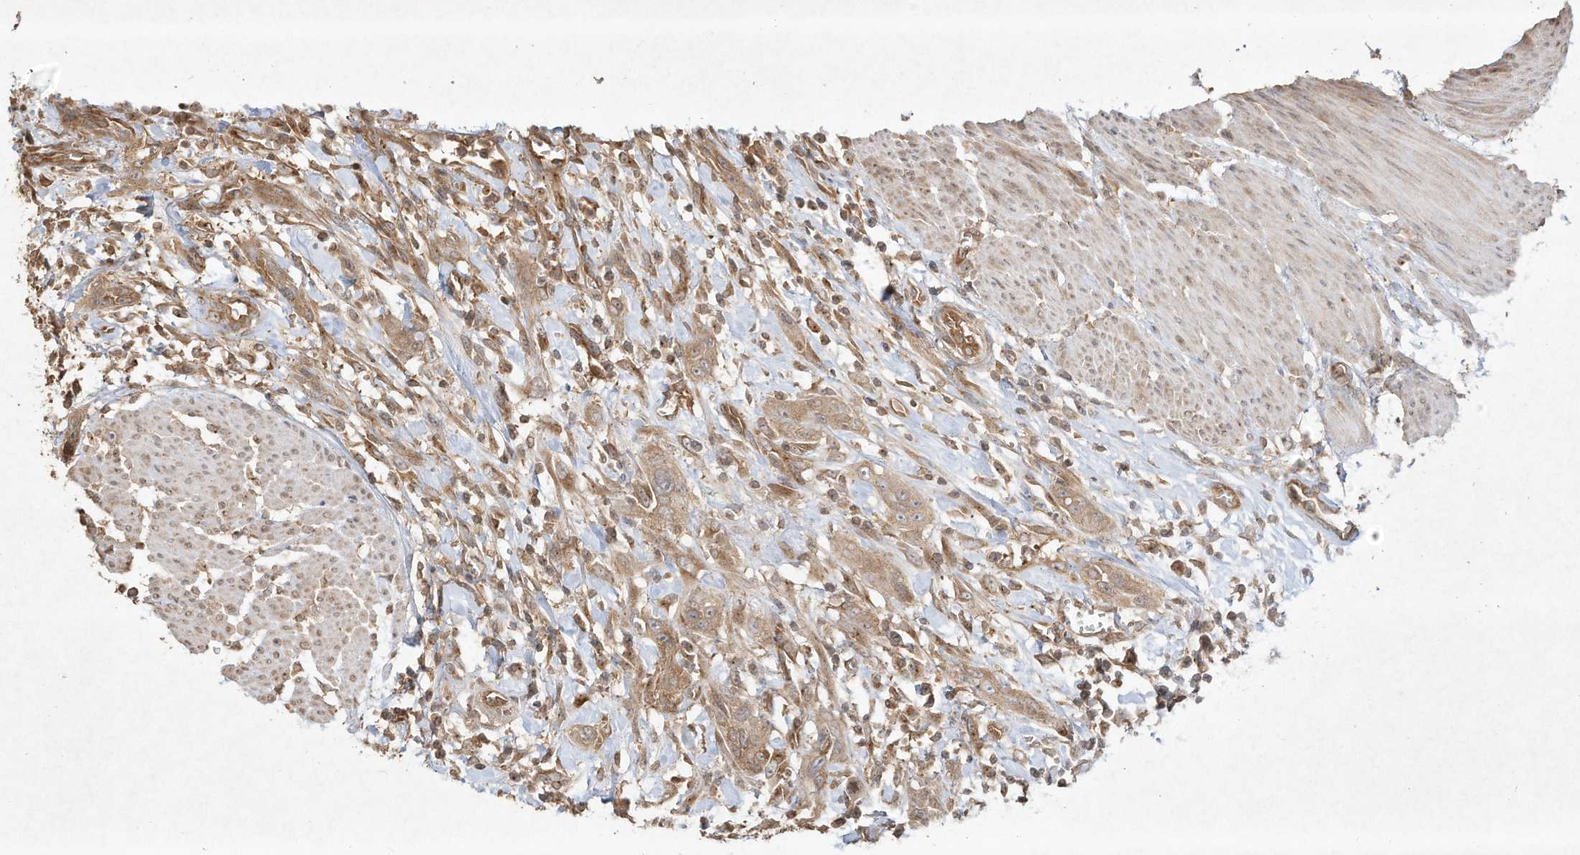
{"staining": {"intensity": "moderate", "quantity": ">75%", "location": "cytoplasmic/membranous"}, "tissue": "urothelial cancer", "cell_type": "Tumor cells", "image_type": "cancer", "snomed": [{"axis": "morphology", "description": "Urothelial carcinoma, High grade"}, {"axis": "topography", "description": "Urinary bladder"}], "caption": "Moderate cytoplasmic/membranous protein staining is present in about >75% of tumor cells in urothelial cancer.", "gene": "DYNC1I2", "patient": {"sex": "male", "age": 35}}